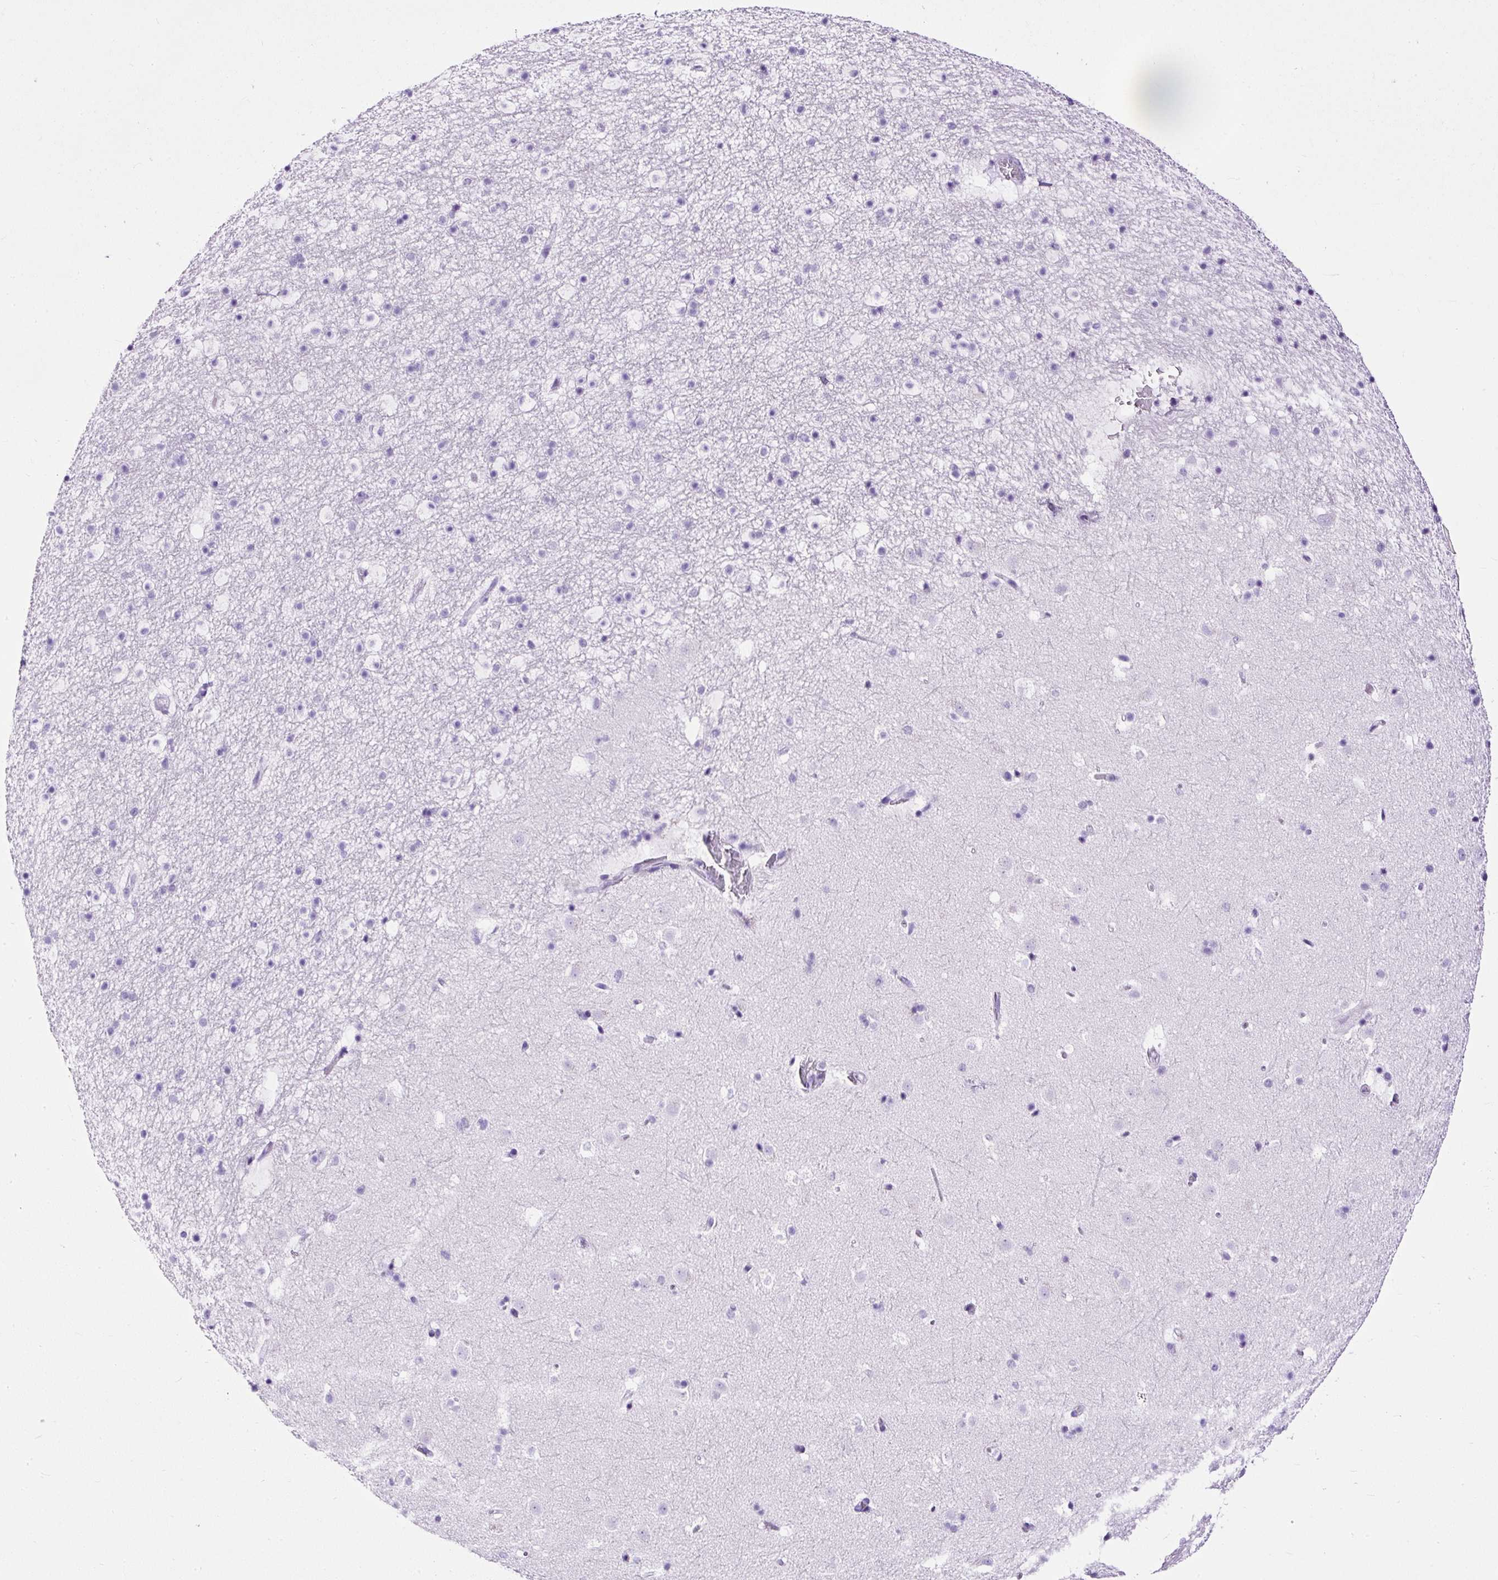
{"staining": {"intensity": "negative", "quantity": "none", "location": "none"}, "tissue": "caudate", "cell_type": "Glial cells", "image_type": "normal", "snomed": [{"axis": "morphology", "description": "Normal tissue, NOS"}, {"axis": "topography", "description": "Lateral ventricle wall"}], "caption": "Protein analysis of benign caudate exhibits no significant expression in glial cells. (Immunohistochemistry, brightfield microscopy, high magnification).", "gene": "NTS", "patient": {"sex": "male", "age": 37}}